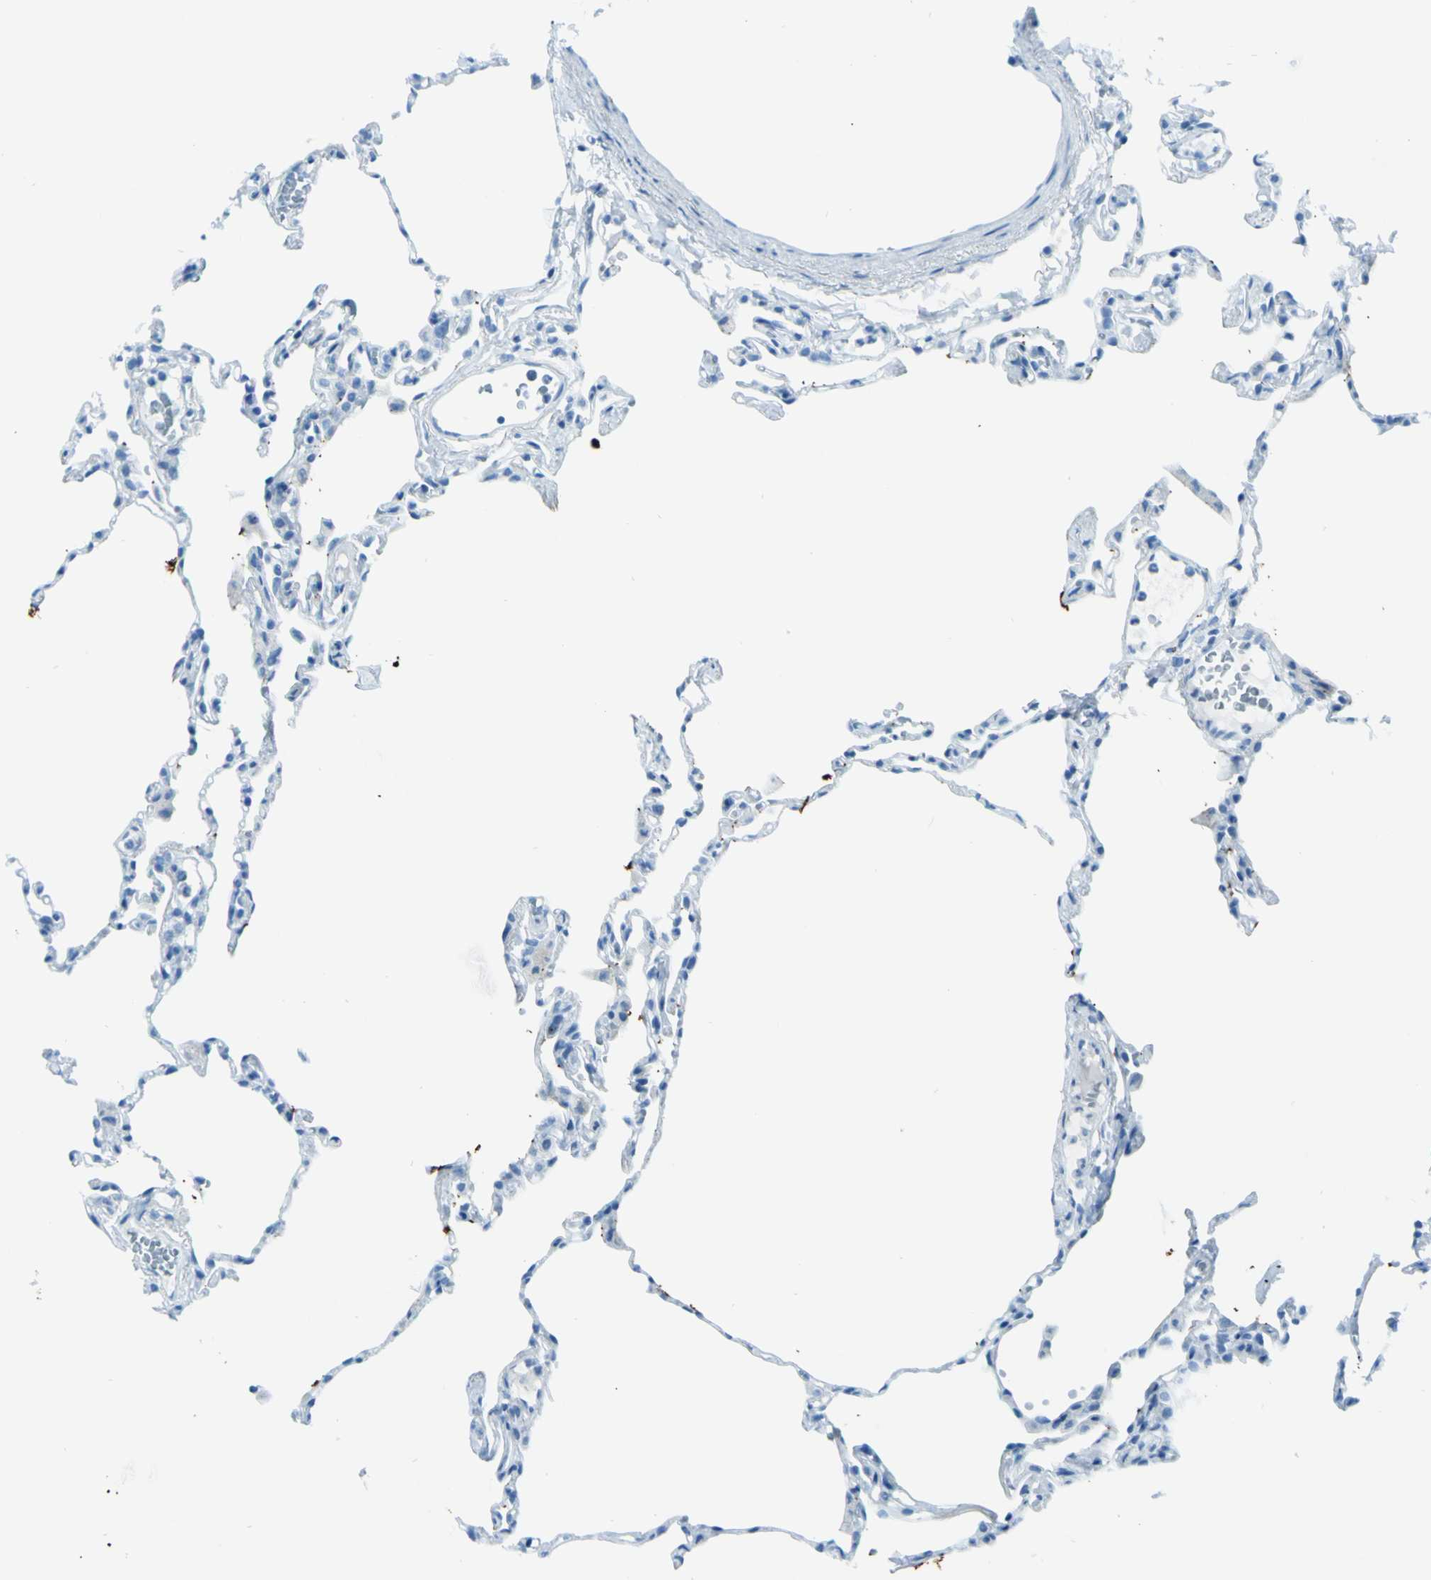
{"staining": {"intensity": "negative", "quantity": "none", "location": "none"}, "tissue": "lung", "cell_type": "Alveolar cells", "image_type": "normal", "snomed": [{"axis": "morphology", "description": "Normal tissue, NOS"}, {"axis": "topography", "description": "Lung"}], "caption": "A high-resolution image shows IHC staining of unremarkable lung, which demonstrates no significant staining in alveolar cells.", "gene": "AFP", "patient": {"sex": "female", "age": 49}}